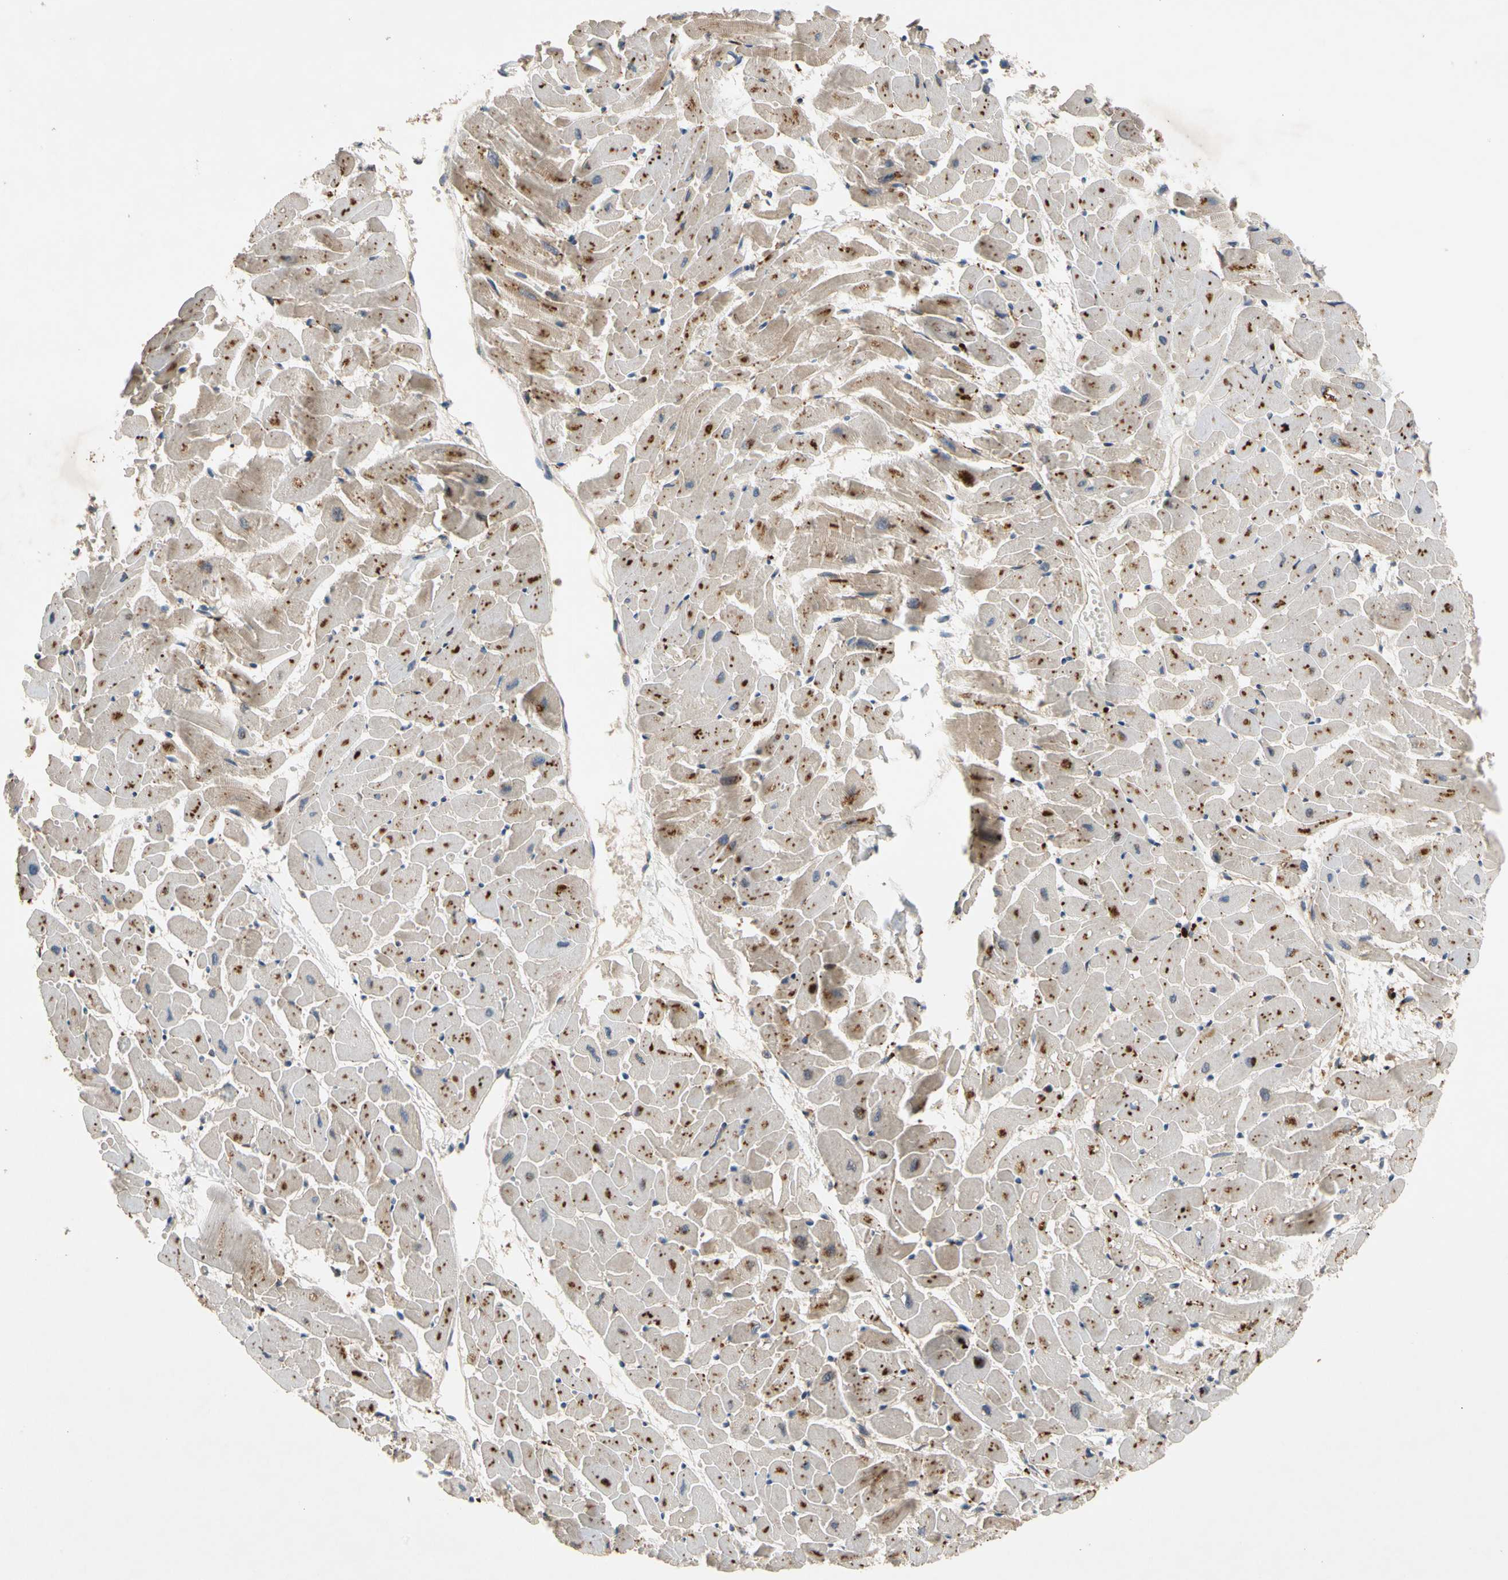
{"staining": {"intensity": "moderate", "quantity": "25%-75%", "location": "cytoplasmic/membranous,nuclear"}, "tissue": "heart muscle", "cell_type": "Cardiomyocytes", "image_type": "normal", "snomed": [{"axis": "morphology", "description": "Normal tissue, NOS"}, {"axis": "topography", "description": "Heart"}], "caption": "Protein analysis of unremarkable heart muscle displays moderate cytoplasmic/membranous,nuclear staining in approximately 25%-75% of cardiomyocytes. (DAB IHC with brightfield microscopy, high magnification).", "gene": "FGD6", "patient": {"sex": "female", "age": 19}}